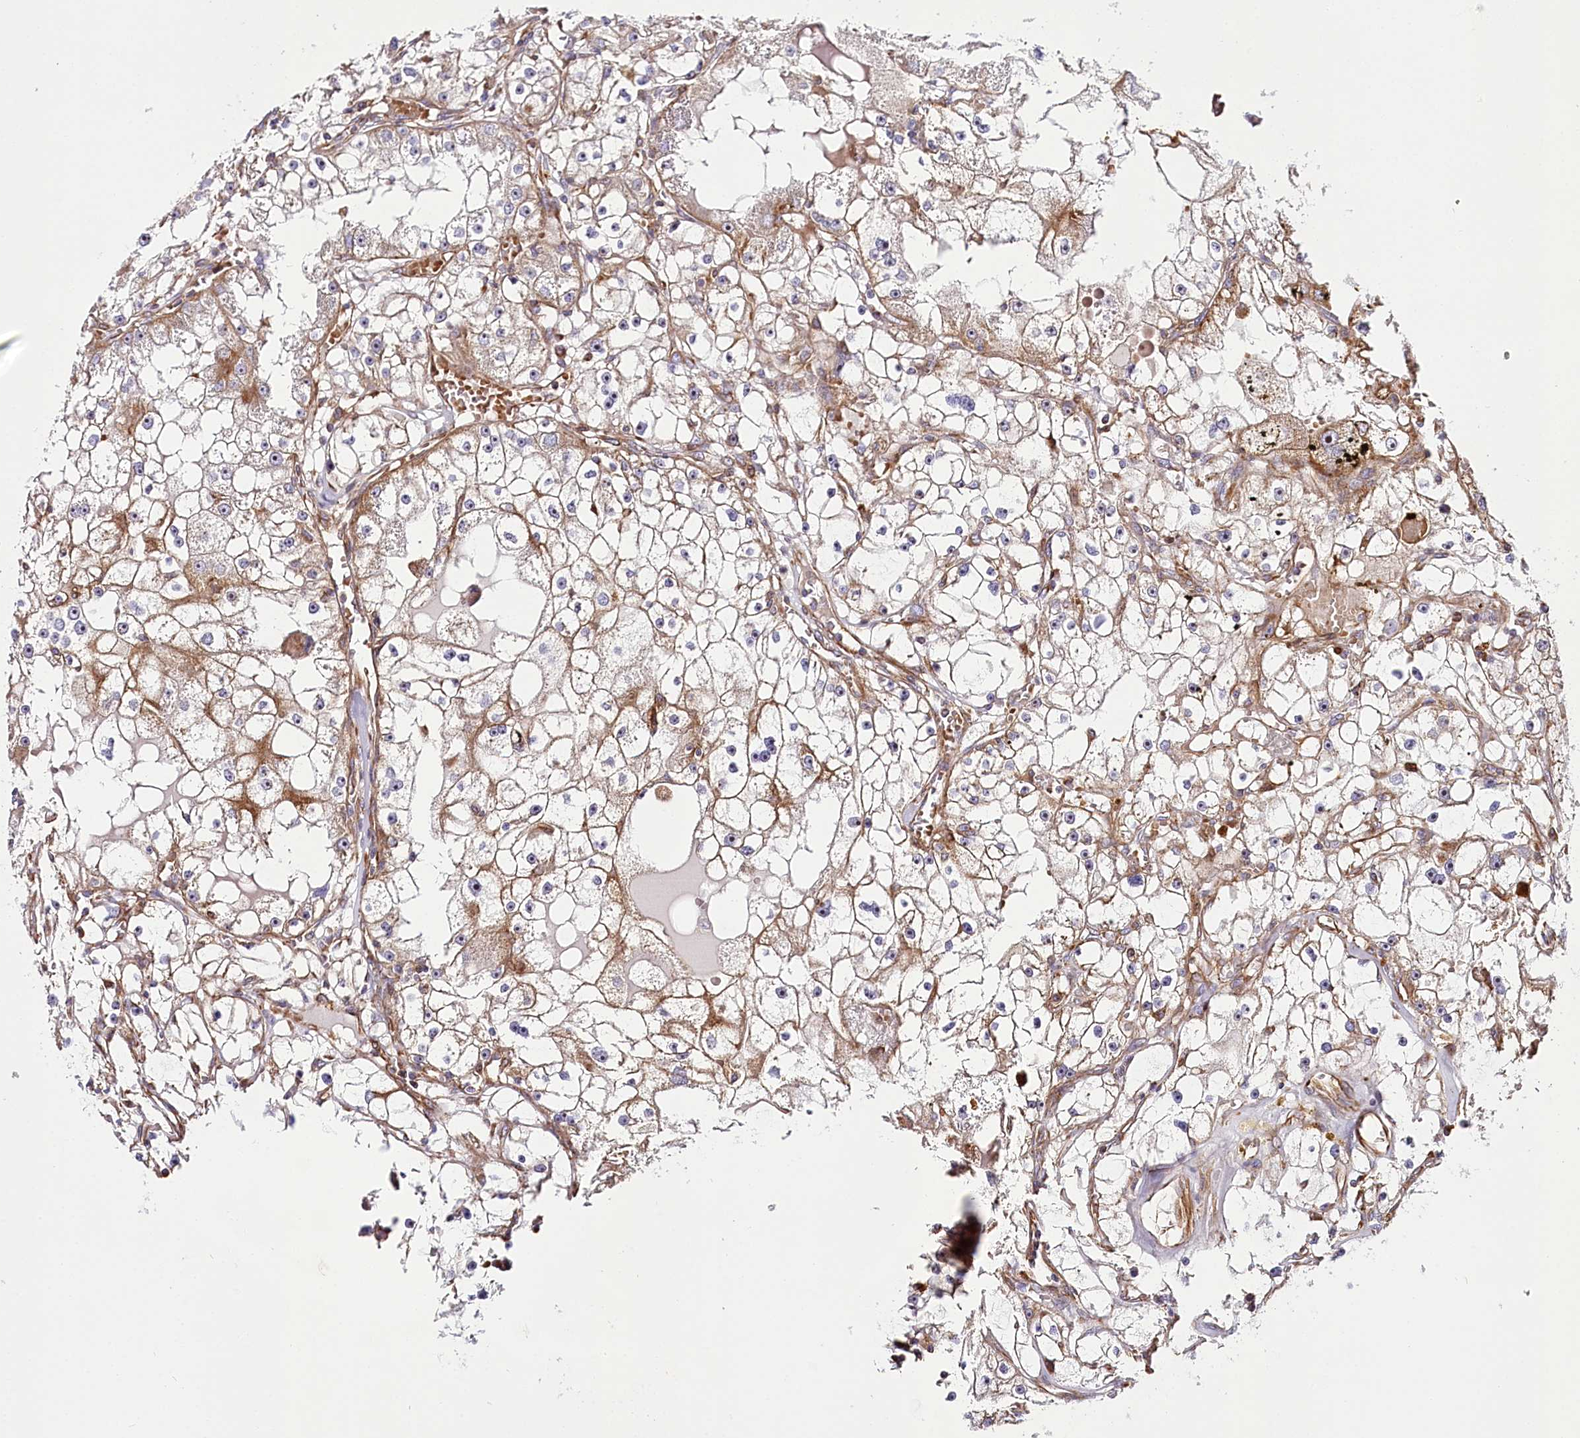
{"staining": {"intensity": "weak", "quantity": "<25%", "location": "cytoplasmic/membranous"}, "tissue": "renal cancer", "cell_type": "Tumor cells", "image_type": "cancer", "snomed": [{"axis": "morphology", "description": "Adenocarcinoma, NOS"}, {"axis": "topography", "description": "Kidney"}], "caption": "IHC histopathology image of renal cancer (adenocarcinoma) stained for a protein (brown), which exhibits no positivity in tumor cells.", "gene": "THUMPD3", "patient": {"sex": "male", "age": 56}}